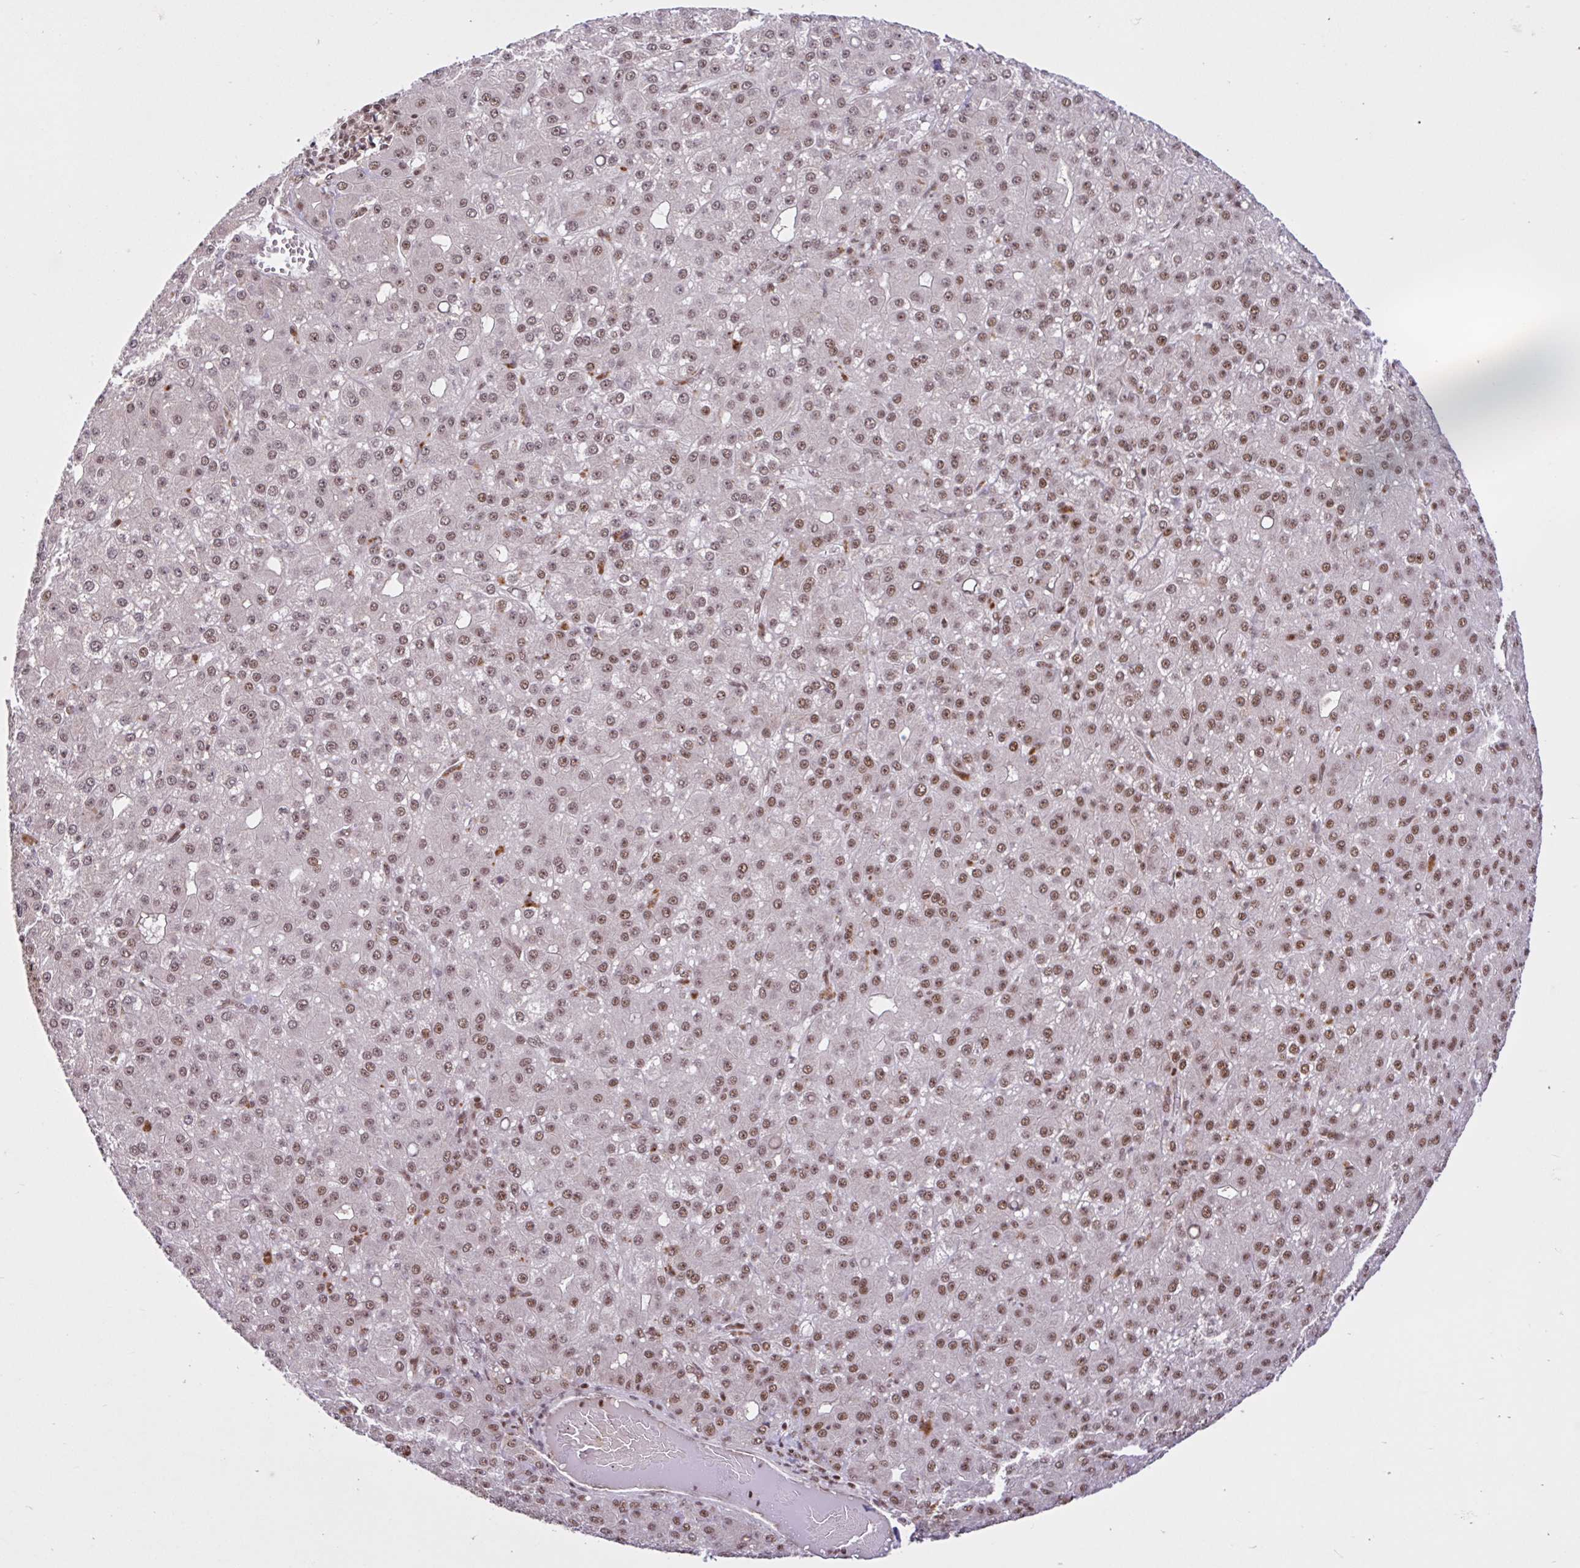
{"staining": {"intensity": "moderate", "quantity": ">75%", "location": "nuclear"}, "tissue": "liver cancer", "cell_type": "Tumor cells", "image_type": "cancer", "snomed": [{"axis": "morphology", "description": "Carcinoma, Hepatocellular, NOS"}, {"axis": "topography", "description": "Liver"}], "caption": "A brown stain highlights moderate nuclear staining of a protein in liver cancer (hepatocellular carcinoma) tumor cells. The staining was performed using DAB (3,3'-diaminobenzidine), with brown indicating positive protein expression. Nuclei are stained blue with hematoxylin.", "gene": "CCDC12", "patient": {"sex": "male", "age": 67}}